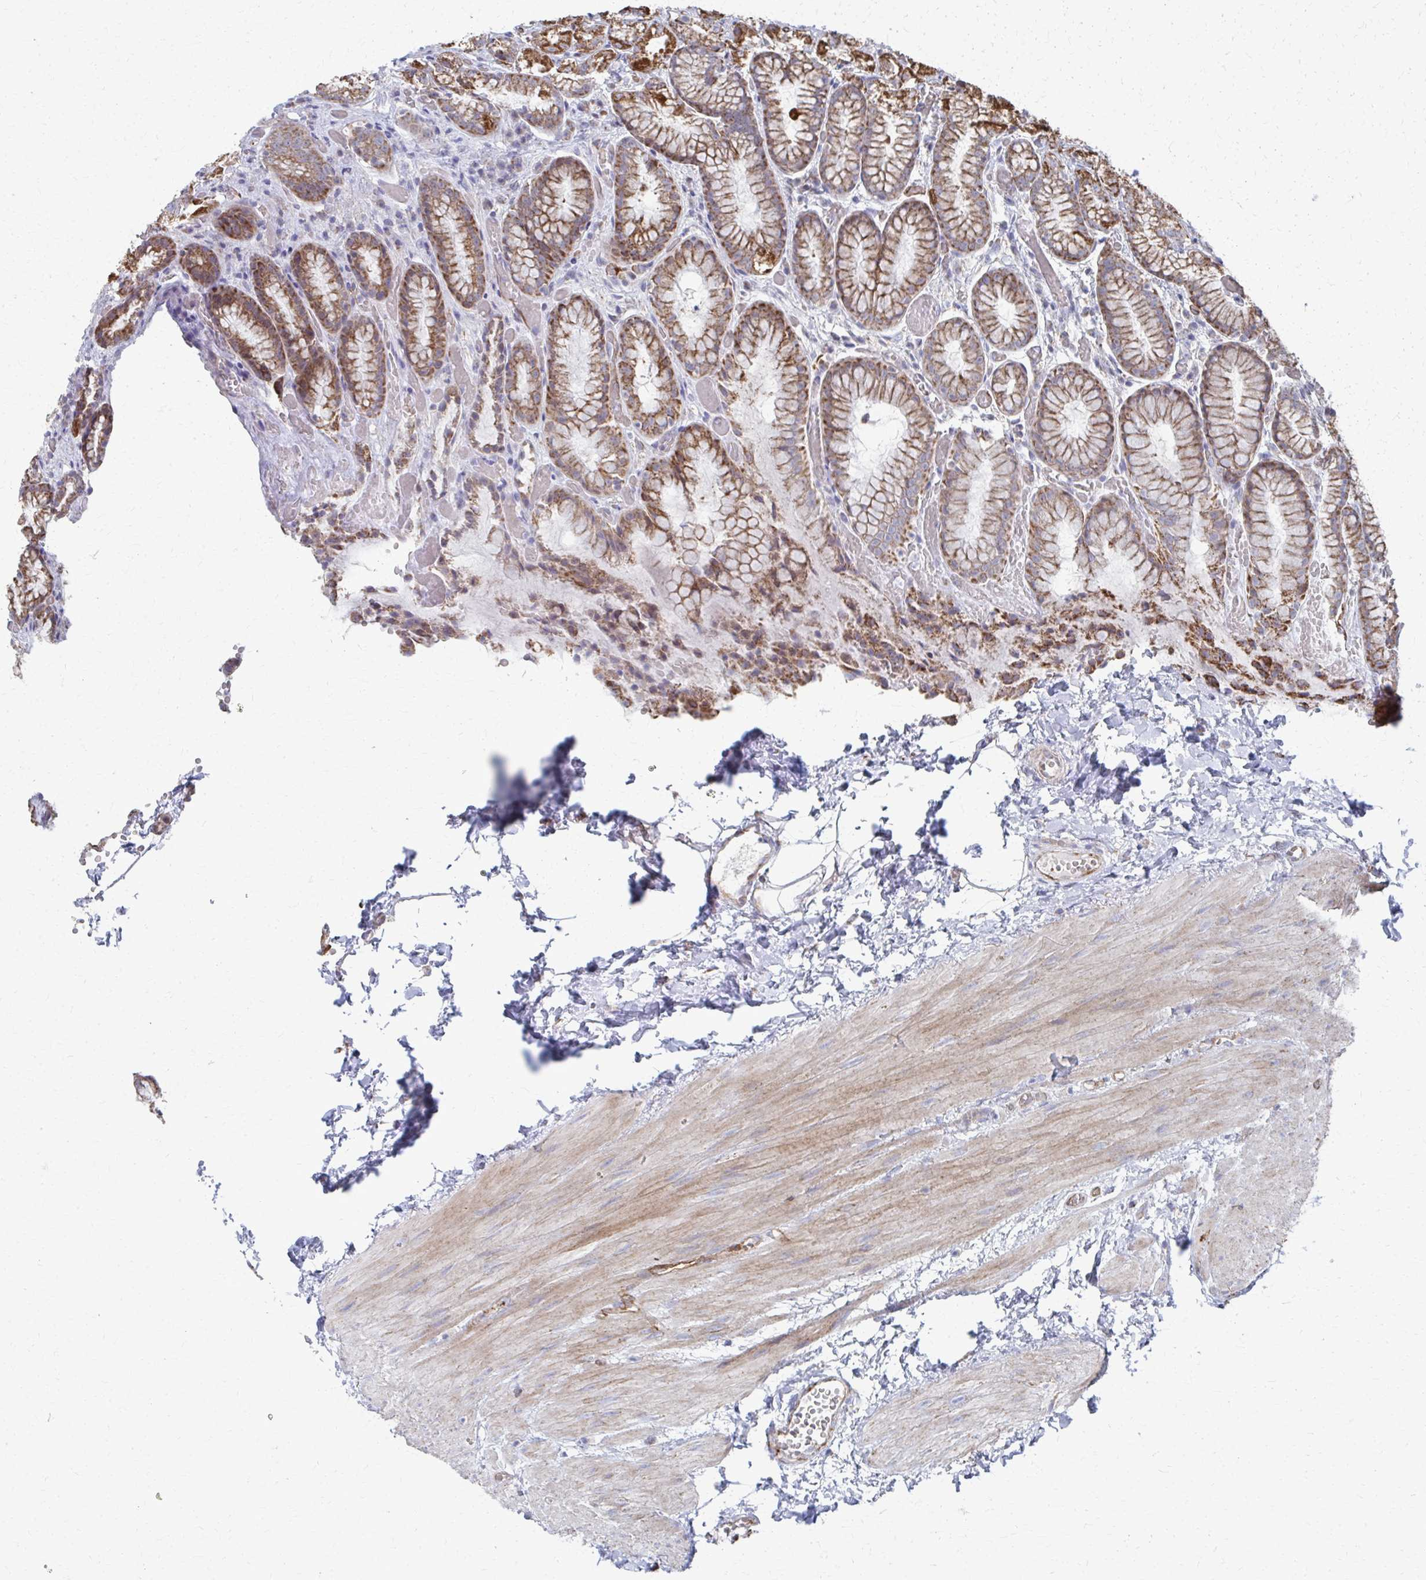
{"staining": {"intensity": "moderate", "quantity": "25%-75%", "location": "cytoplasmic/membranous"}, "tissue": "stomach", "cell_type": "Glandular cells", "image_type": "normal", "snomed": [{"axis": "morphology", "description": "Normal tissue, NOS"}, {"axis": "topography", "description": "Stomach"}], "caption": "This histopathology image shows IHC staining of normal human stomach, with medium moderate cytoplasmic/membranous expression in approximately 25%-75% of glandular cells.", "gene": "FAHD1", "patient": {"sex": "male", "age": 70}}